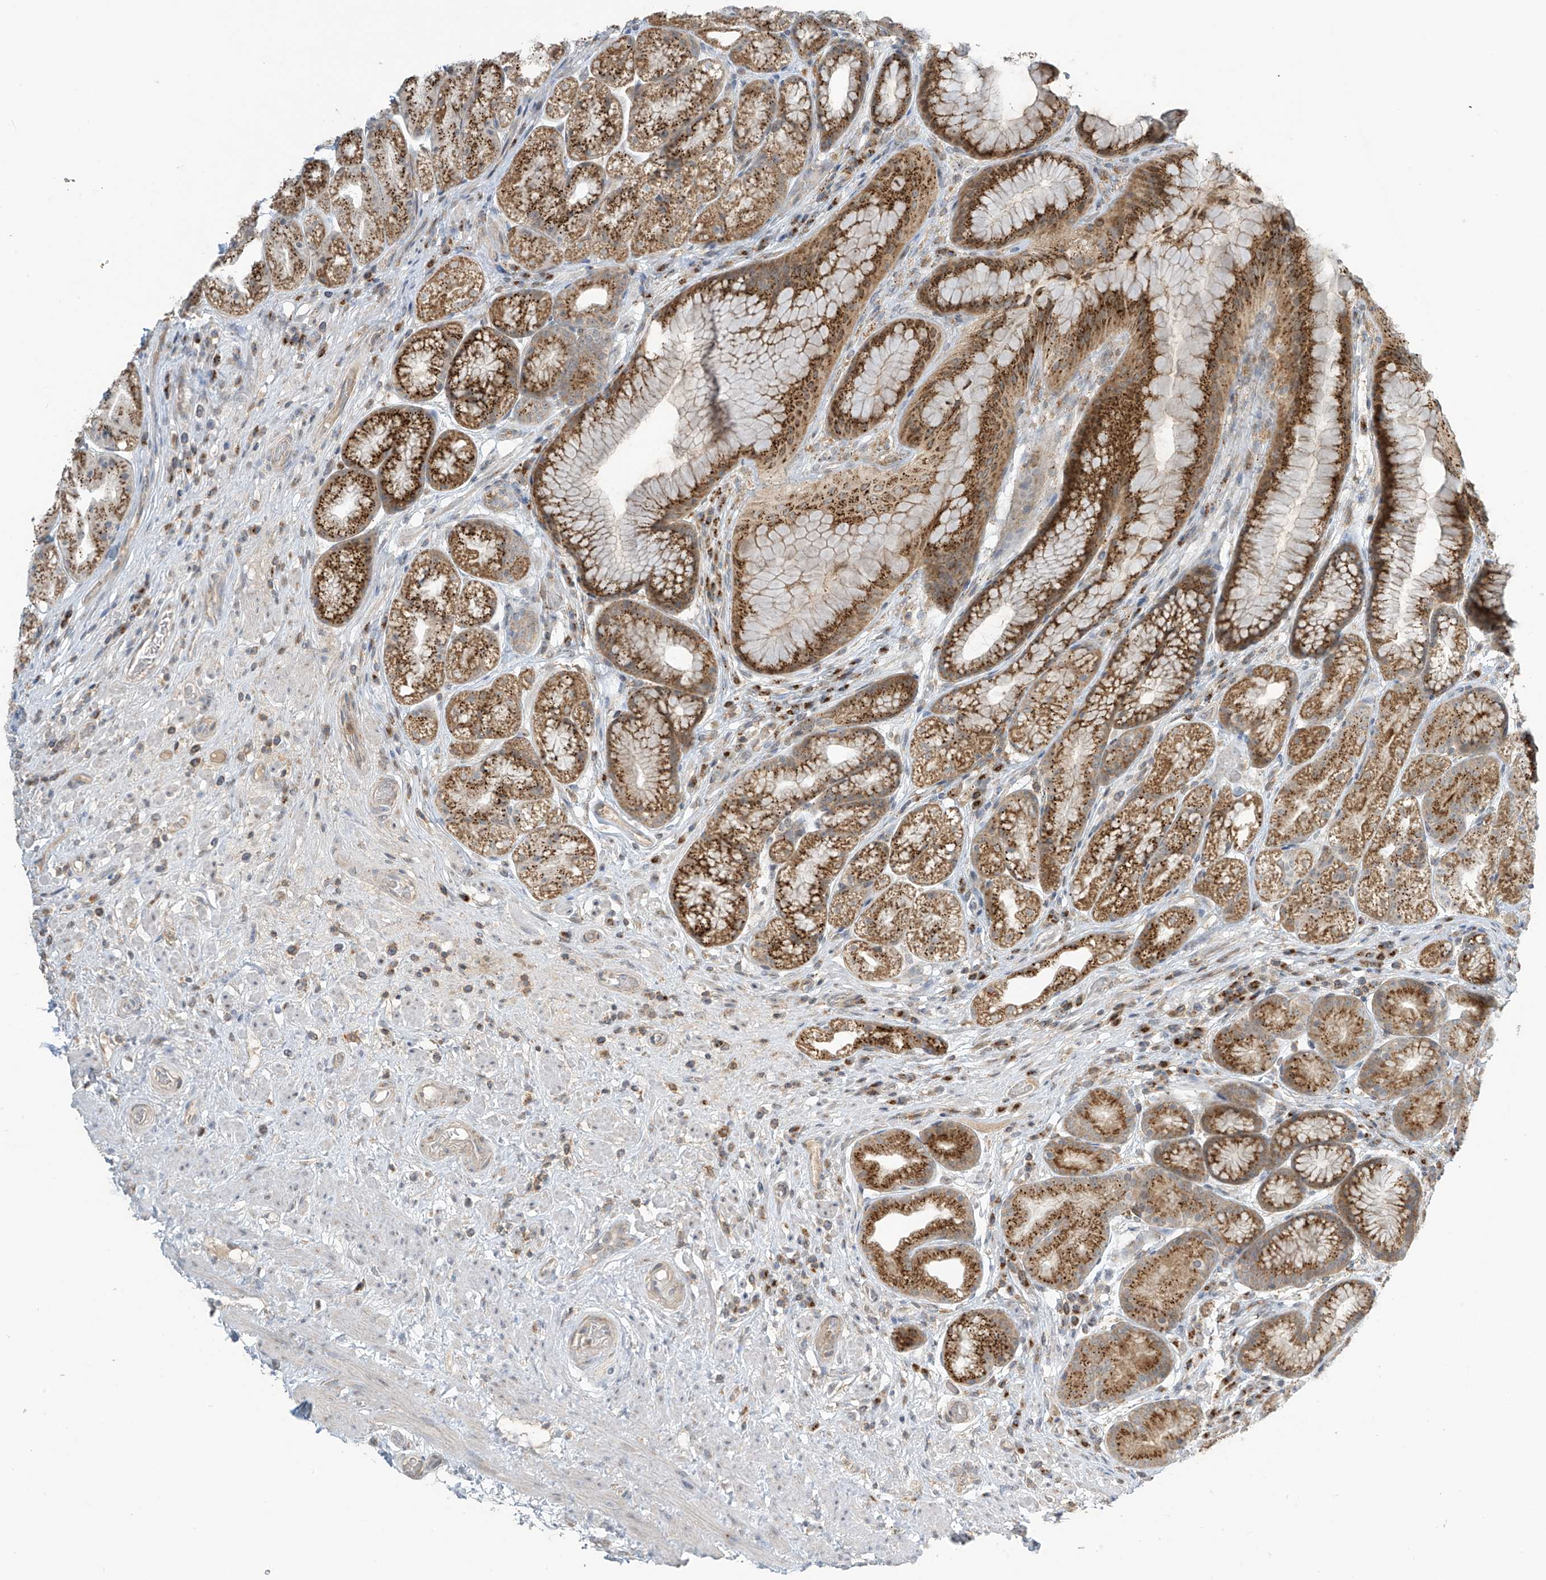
{"staining": {"intensity": "moderate", "quantity": ">75%", "location": "cytoplasmic/membranous"}, "tissue": "stomach", "cell_type": "Glandular cells", "image_type": "normal", "snomed": [{"axis": "morphology", "description": "Normal tissue, NOS"}, {"axis": "topography", "description": "Stomach"}], "caption": "This histopathology image exhibits normal stomach stained with IHC to label a protein in brown. The cytoplasmic/membranous of glandular cells show moderate positivity for the protein. Nuclei are counter-stained blue.", "gene": "PARVG", "patient": {"sex": "male", "age": 57}}